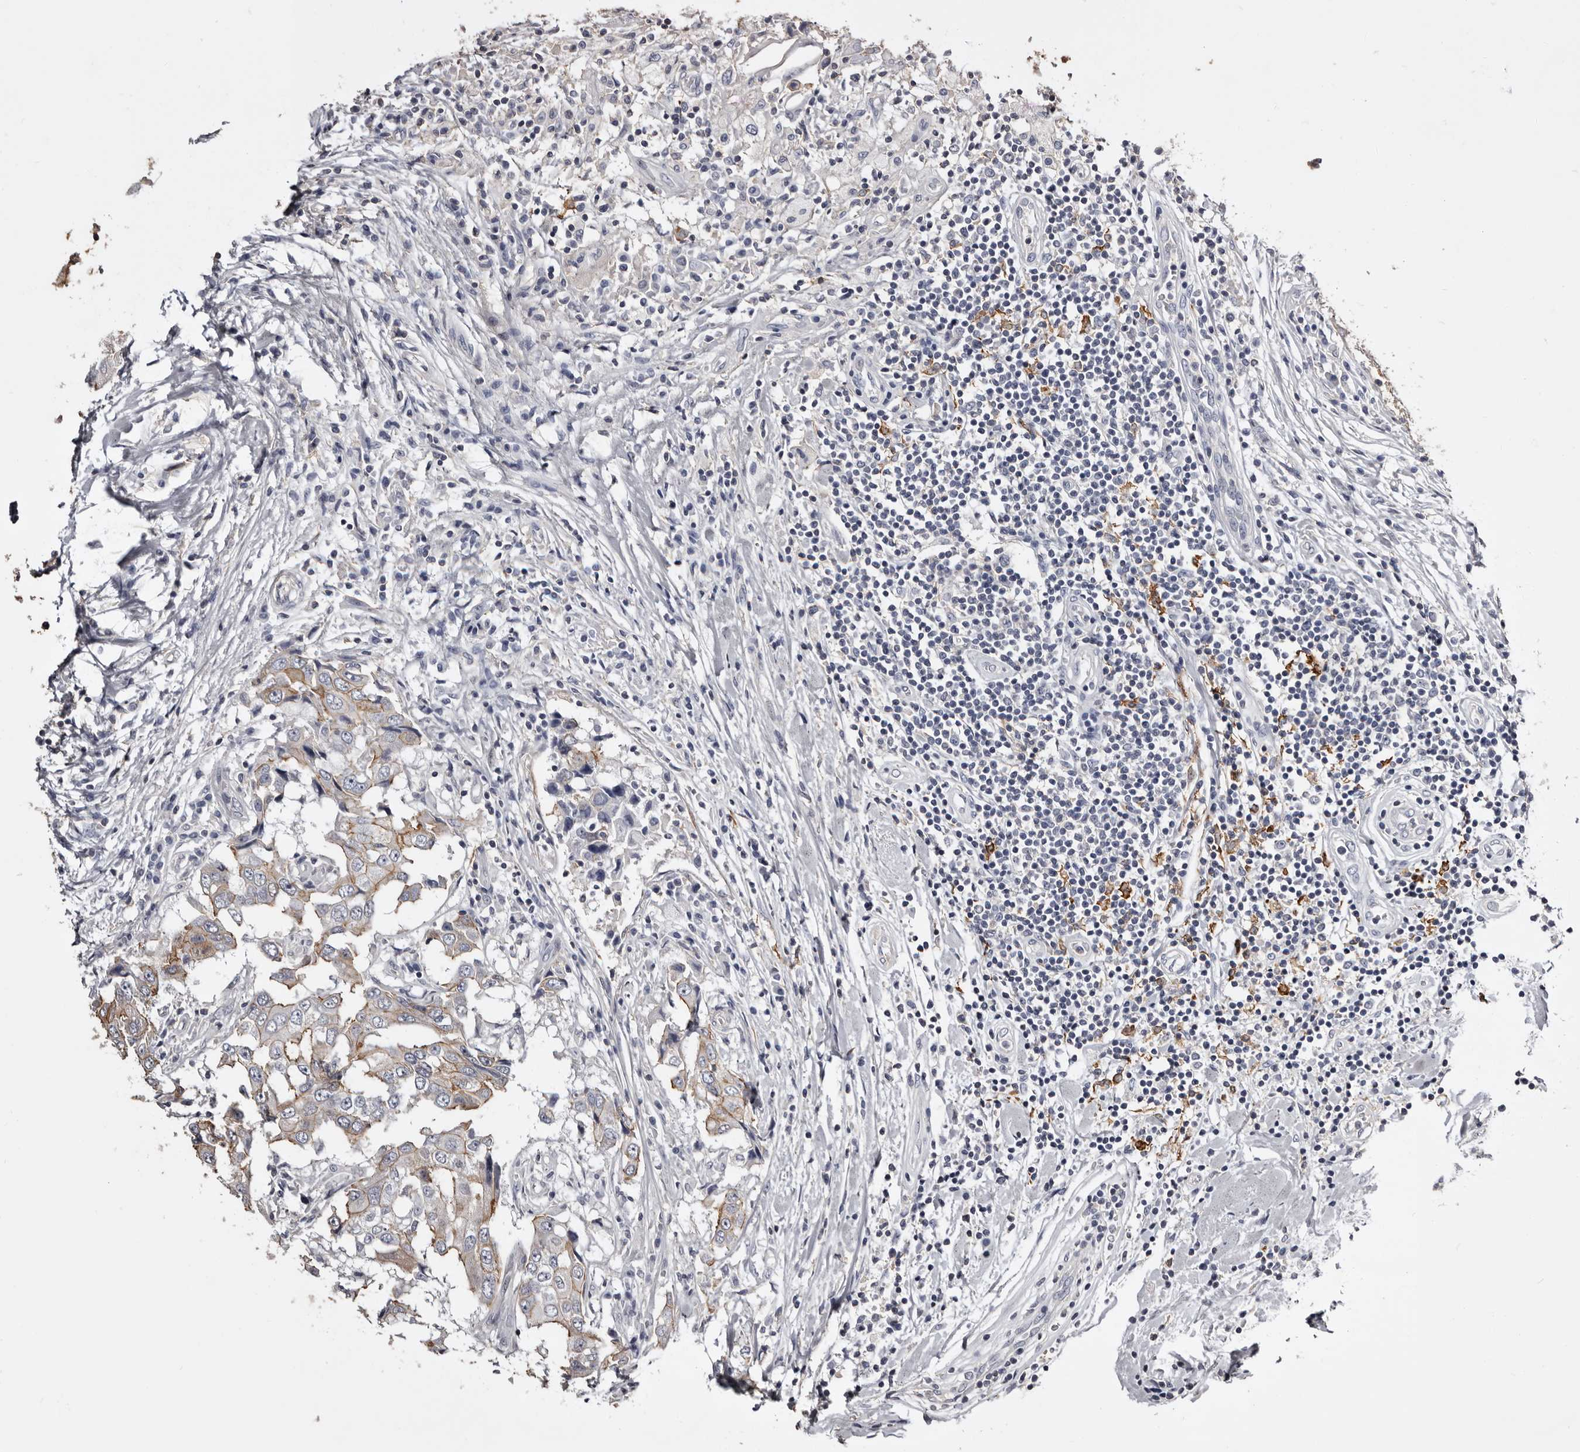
{"staining": {"intensity": "moderate", "quantity": "<25%", "location": "cytoplasmic/membranous"}, "tissue": "breast cancer", "cell_type": "Tumor cells", "image_type": "cancer", "snomed": [{"axis": "morphology", "description": "Duct carcinoma"}, {"axis": "topography", "description": "Breast"}], "caption": "Protein expression analysis of breast cancer (infiltrating ductal carcinoma) exhibits moderate cytoplasmic/membranous expression in approximately <25% of tumor cells.", "gene": "LAD1", "patient": {"sex": "female", "age": 27}}